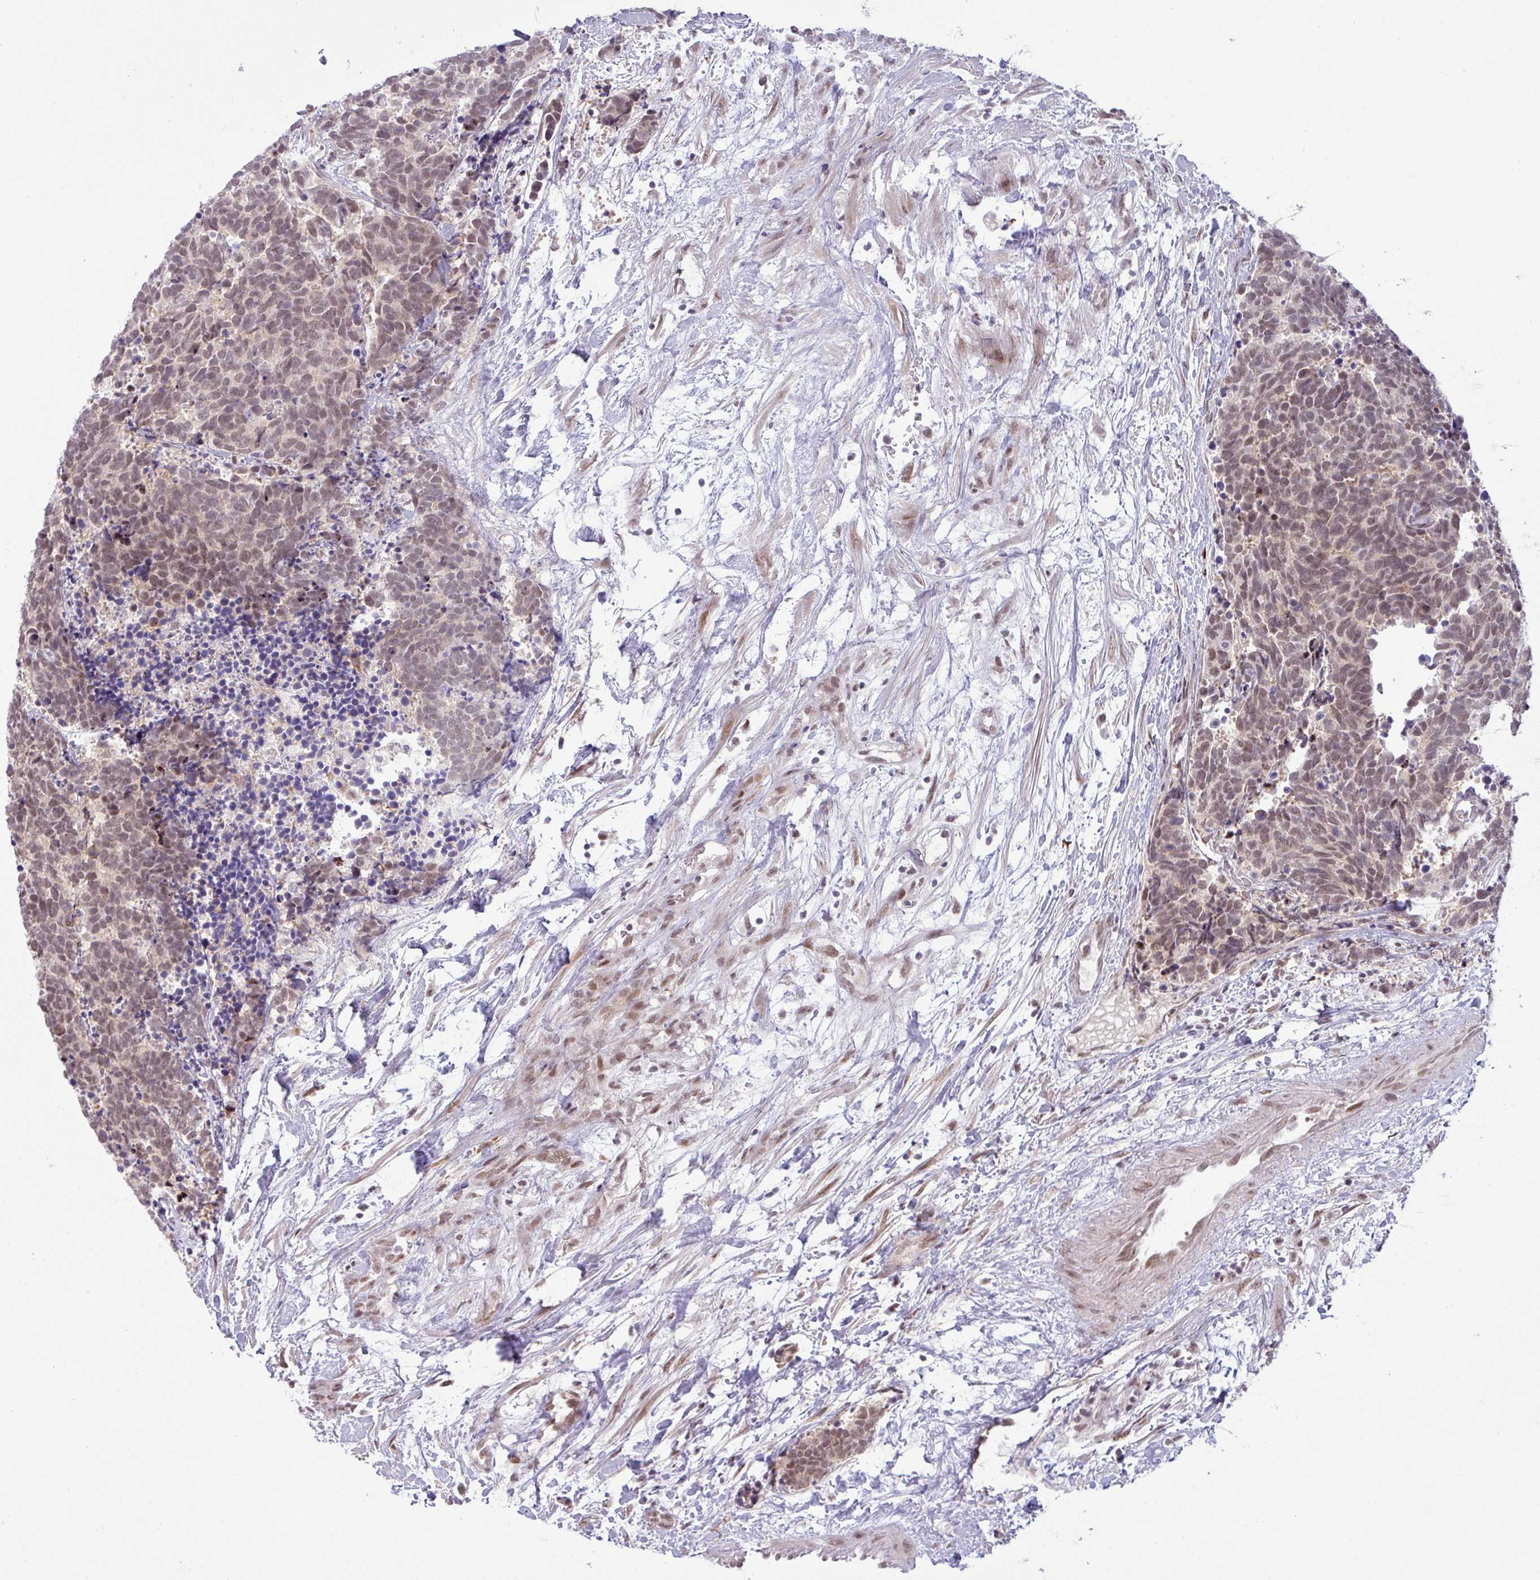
{"staining": {"intensity": "moderate", "quantity": ">75%", "location": "nuclear"}, "tissue": "carcinoid", "cell_type": "Tumor cells", "image_type": "cancer", "snomed": [{"axis": "morphology", "description": "Carcinoma, NOS"}, {"axis": "morphology", "description": "Carcinoid, malignant, NOS"}, {"axis": "topography", "description": "Prostate"}], "caption": "Immunohistochemical staining of human carcinoid (malignant) reveals medium levels of moderate nuclear expression in approximately >75% of tumor cells. Using DAB (brown) and hematoxylin (blue) stains, captured at high magnification using brightfield microscopy.", "gene": "PTPN20", "patient": {"sex": "male", "age": 57}}